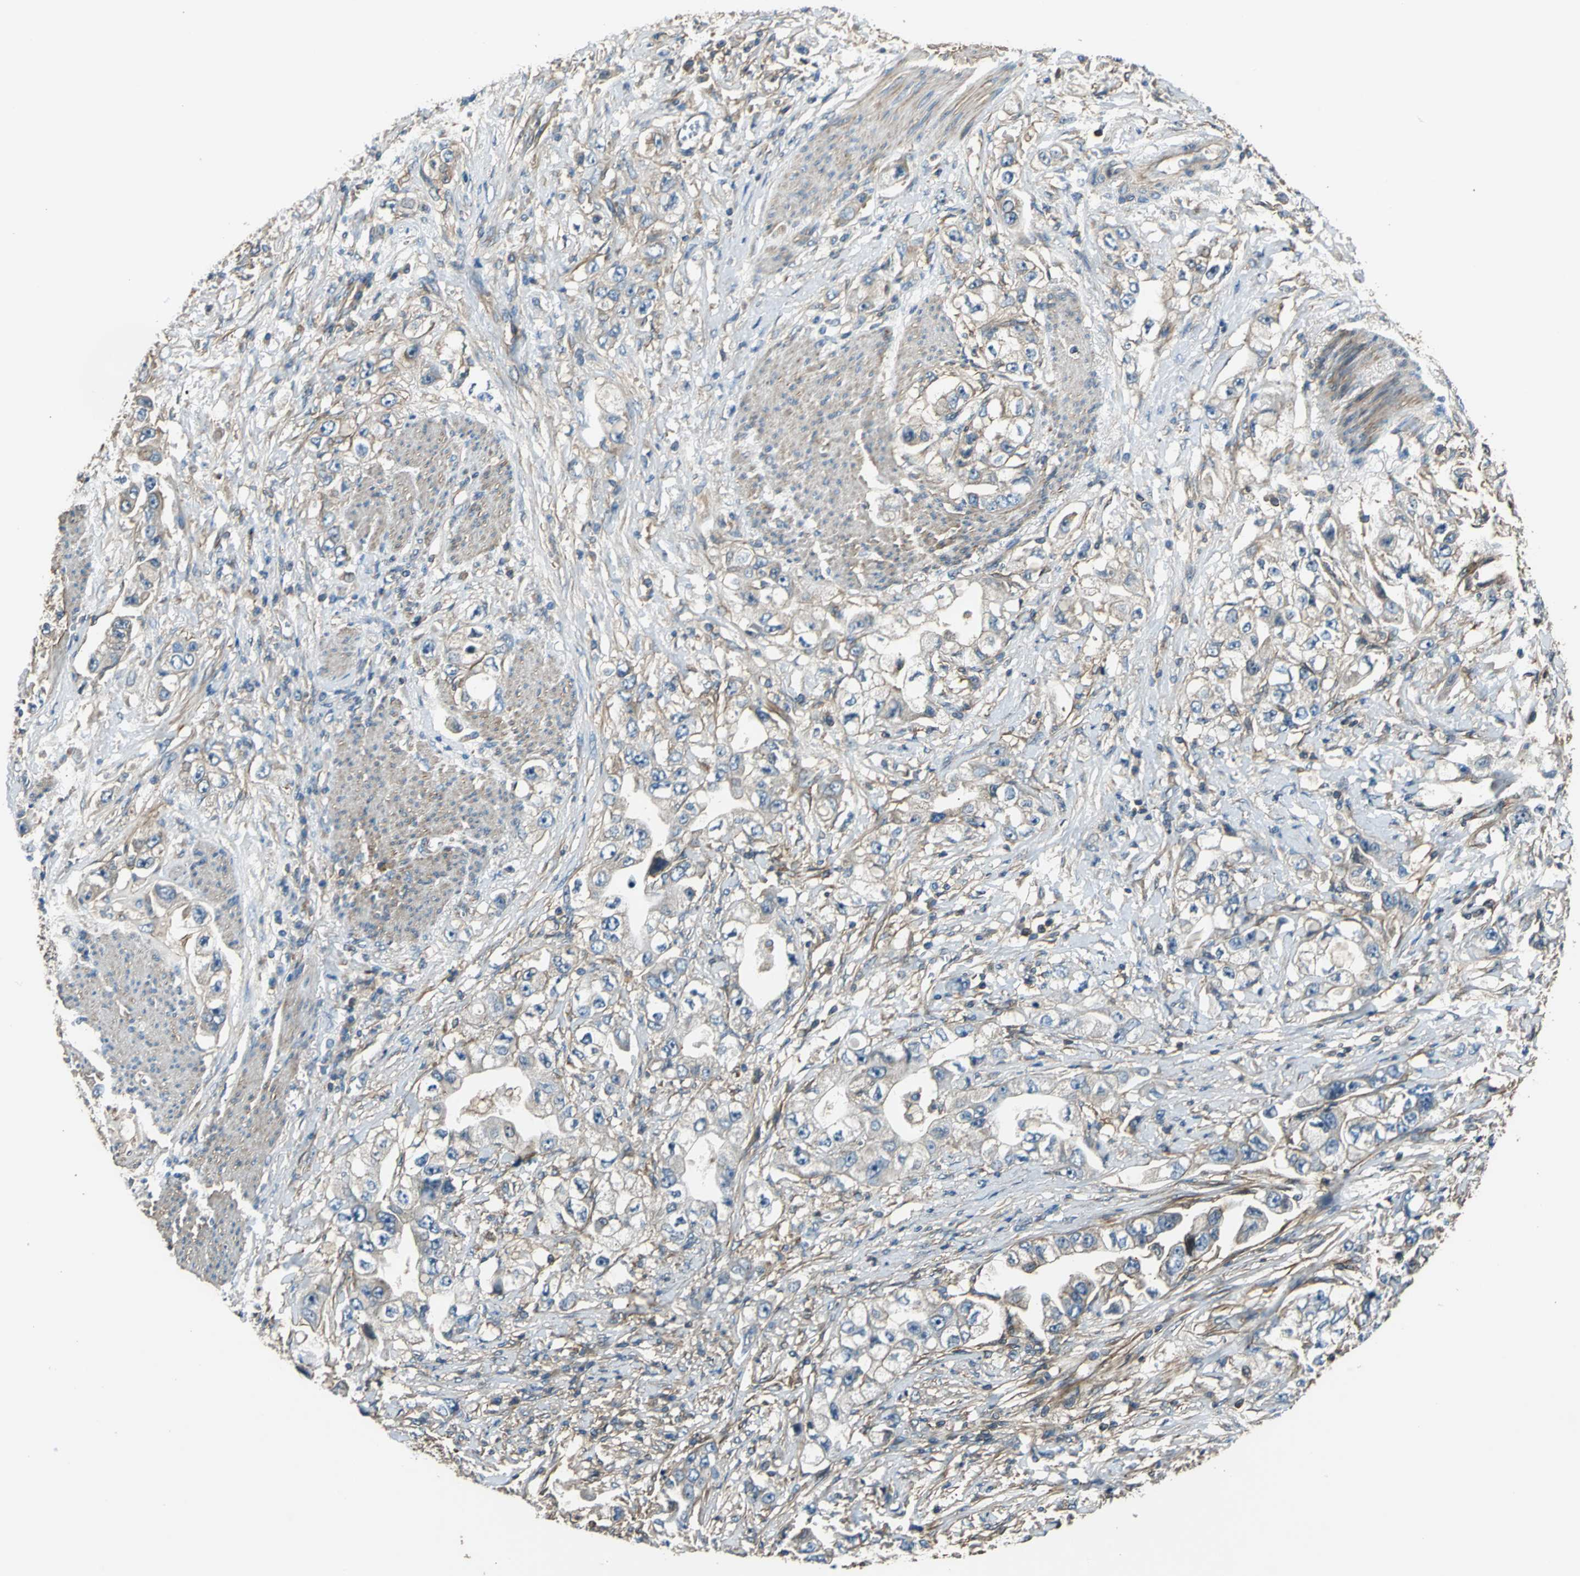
{"staining": {"intensity": "moderate", "quantity": ">75%", "location": "cytoplasmic/membranous"}, "tissue": "stomach cancer", "cell_type": "Tumor cells", "image_type": "cancer", "snomed": [{"axis": "morphology", "description": "Adenocarcinoma, NOS"}, {"axis": "topography", "description": "Stomach, lower"}], "caption": "Adenocarcinoma (stomach) was stained to show a protein in brown. There is medium levels of moderate cytoplasmic/membranous positivity in about >75% of tumor cells. Immunohistochemistry (ihc) stains the protein of interest in brown and the nuclei are stained blue.", "gene": "PARVA", "patient": {"sex": "female", "age": 93}}